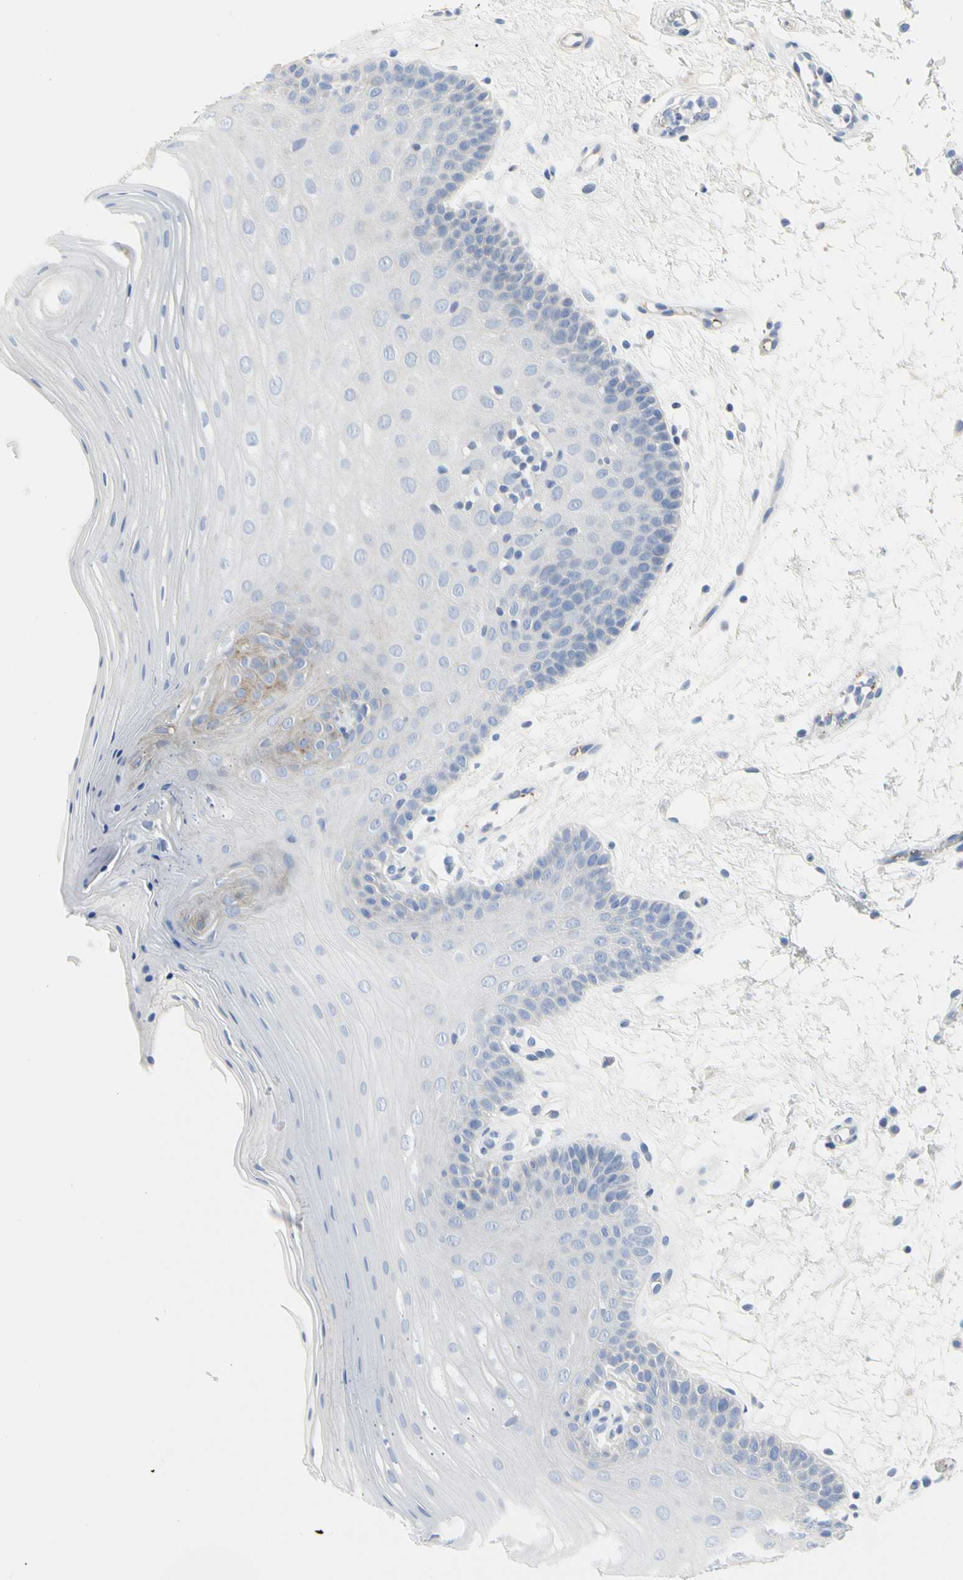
{"staining": {"intensity": "negative", "quantity": "none", "location": "none"}, "tissue": "oral mucosa", "cell_type": "Squamous epithelial cells", "image_type": "normal", "snomed": [{"axis": "morphology", "description": "Normal tissue, NOS"}, {"axis": "morphology", "description": "Squamous cell carcinoma, NOS"}, {"axis": "topography", "description": "Skeletal muscle"}, {"axis": "topography", "description": "Oral tissue"}, {"axis": "topography", "description": "Head-Neck"}], "caption": "IHC micrograph of normal oral mucosa stained for a protein (brown), which displays no expression in squamous epithelial cells.", "gene": "TUBA1A", "patient": {"sex": "male", "age": 71}}